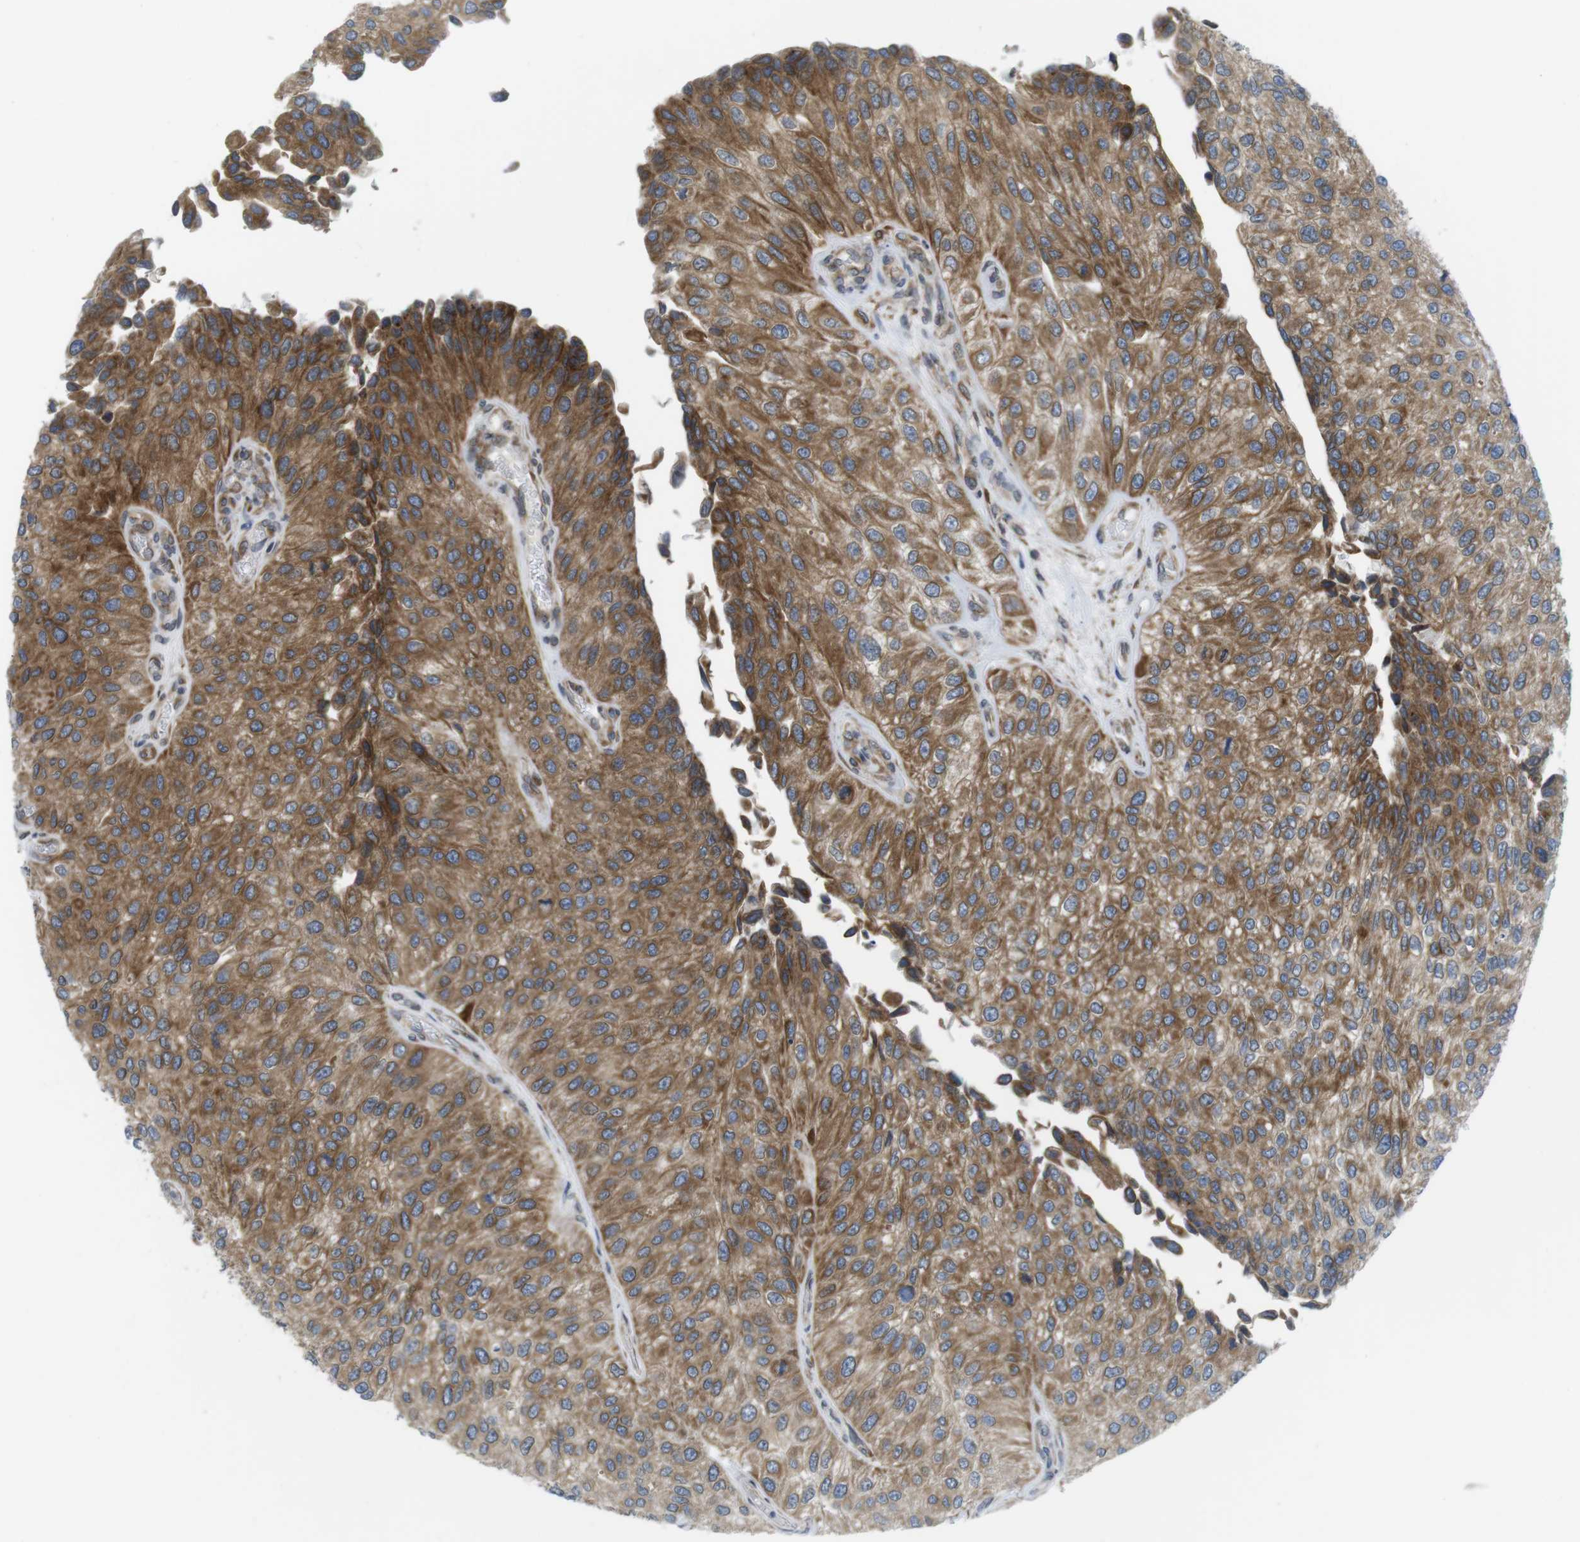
{"staining": {"intensity": "moderate", "quantity": ">75%", "location": "cytoplasmic/membranous"}, "tissue": "urothelial cancer", "cell_type": "Tumor cells", "image_type": "cancer", "snomed": [{"axis": "morphology", "description": "Urothelial carcinoma, High grade"}, {"axis": "topography", "description": "Kidney"}, {"axis": "topography", "description": "Urinary bladder"}], "caption": "Protein expression analysis of human high-grade urothelial carcinoma reveals moderate cytoplasmic/membranous positivity in about >75% of tumor cells.", "gene": "ERGIC3", "patient": {"sex": "male", "age": 77}}